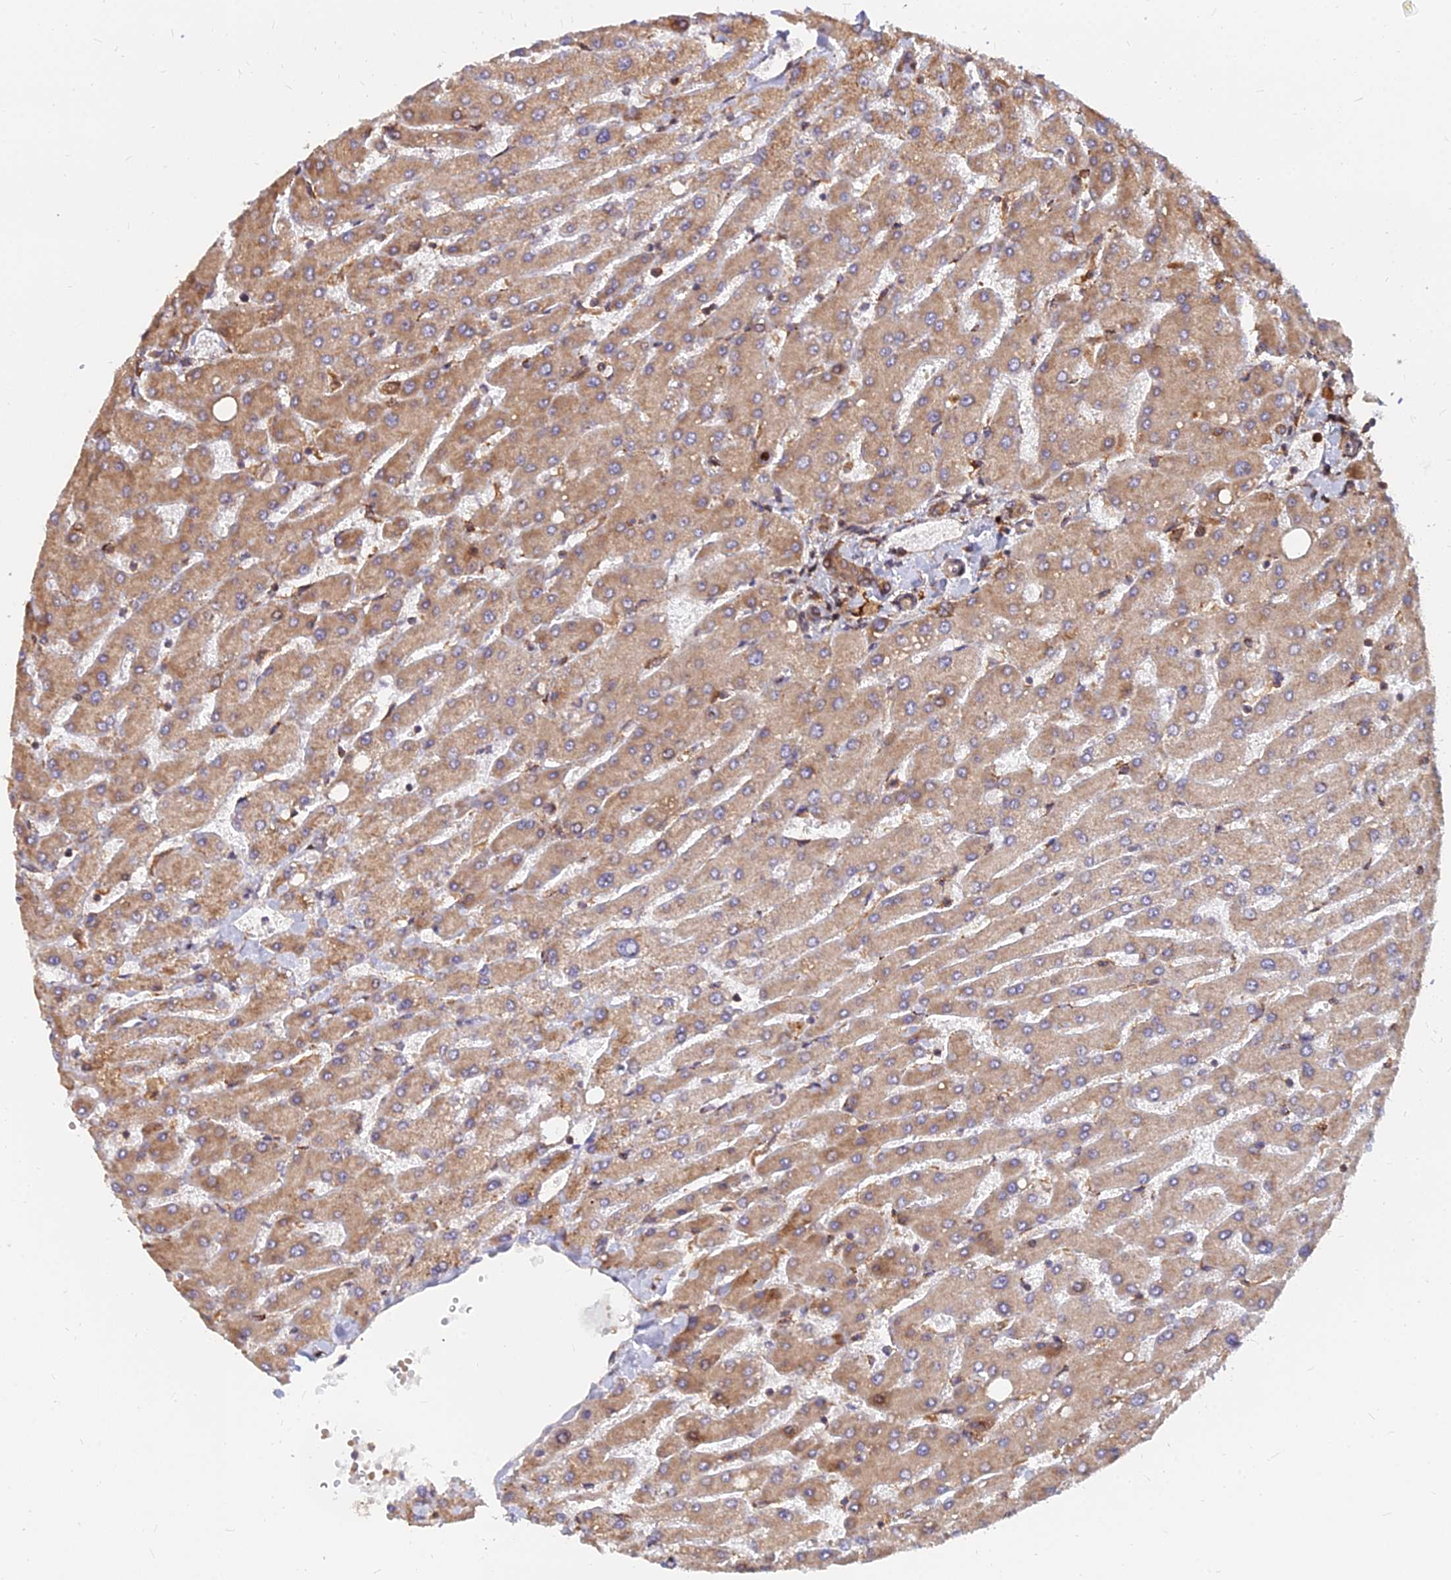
{"staining": {"intensity": "moderate", "quantity": ">75%", "location": "cytoplasmic/membranous"}, "tissue": "liver", "cell_type": "Cholangiocytes", "image_type": "normal", "snomed": [{"axis": "morphology", "description": "Normal tissue, NOS"}, {"axis": "topography", "description": "Liver"}], "caption": "A high-resolution histopathology image shows IHC staining of normal liver, which displays moderate cytoplasmic/membranous positivity in approximately >75% of cholangiocytes.", "gene": "CCT6A", "patient": {"sex": "male", "age": 55}}